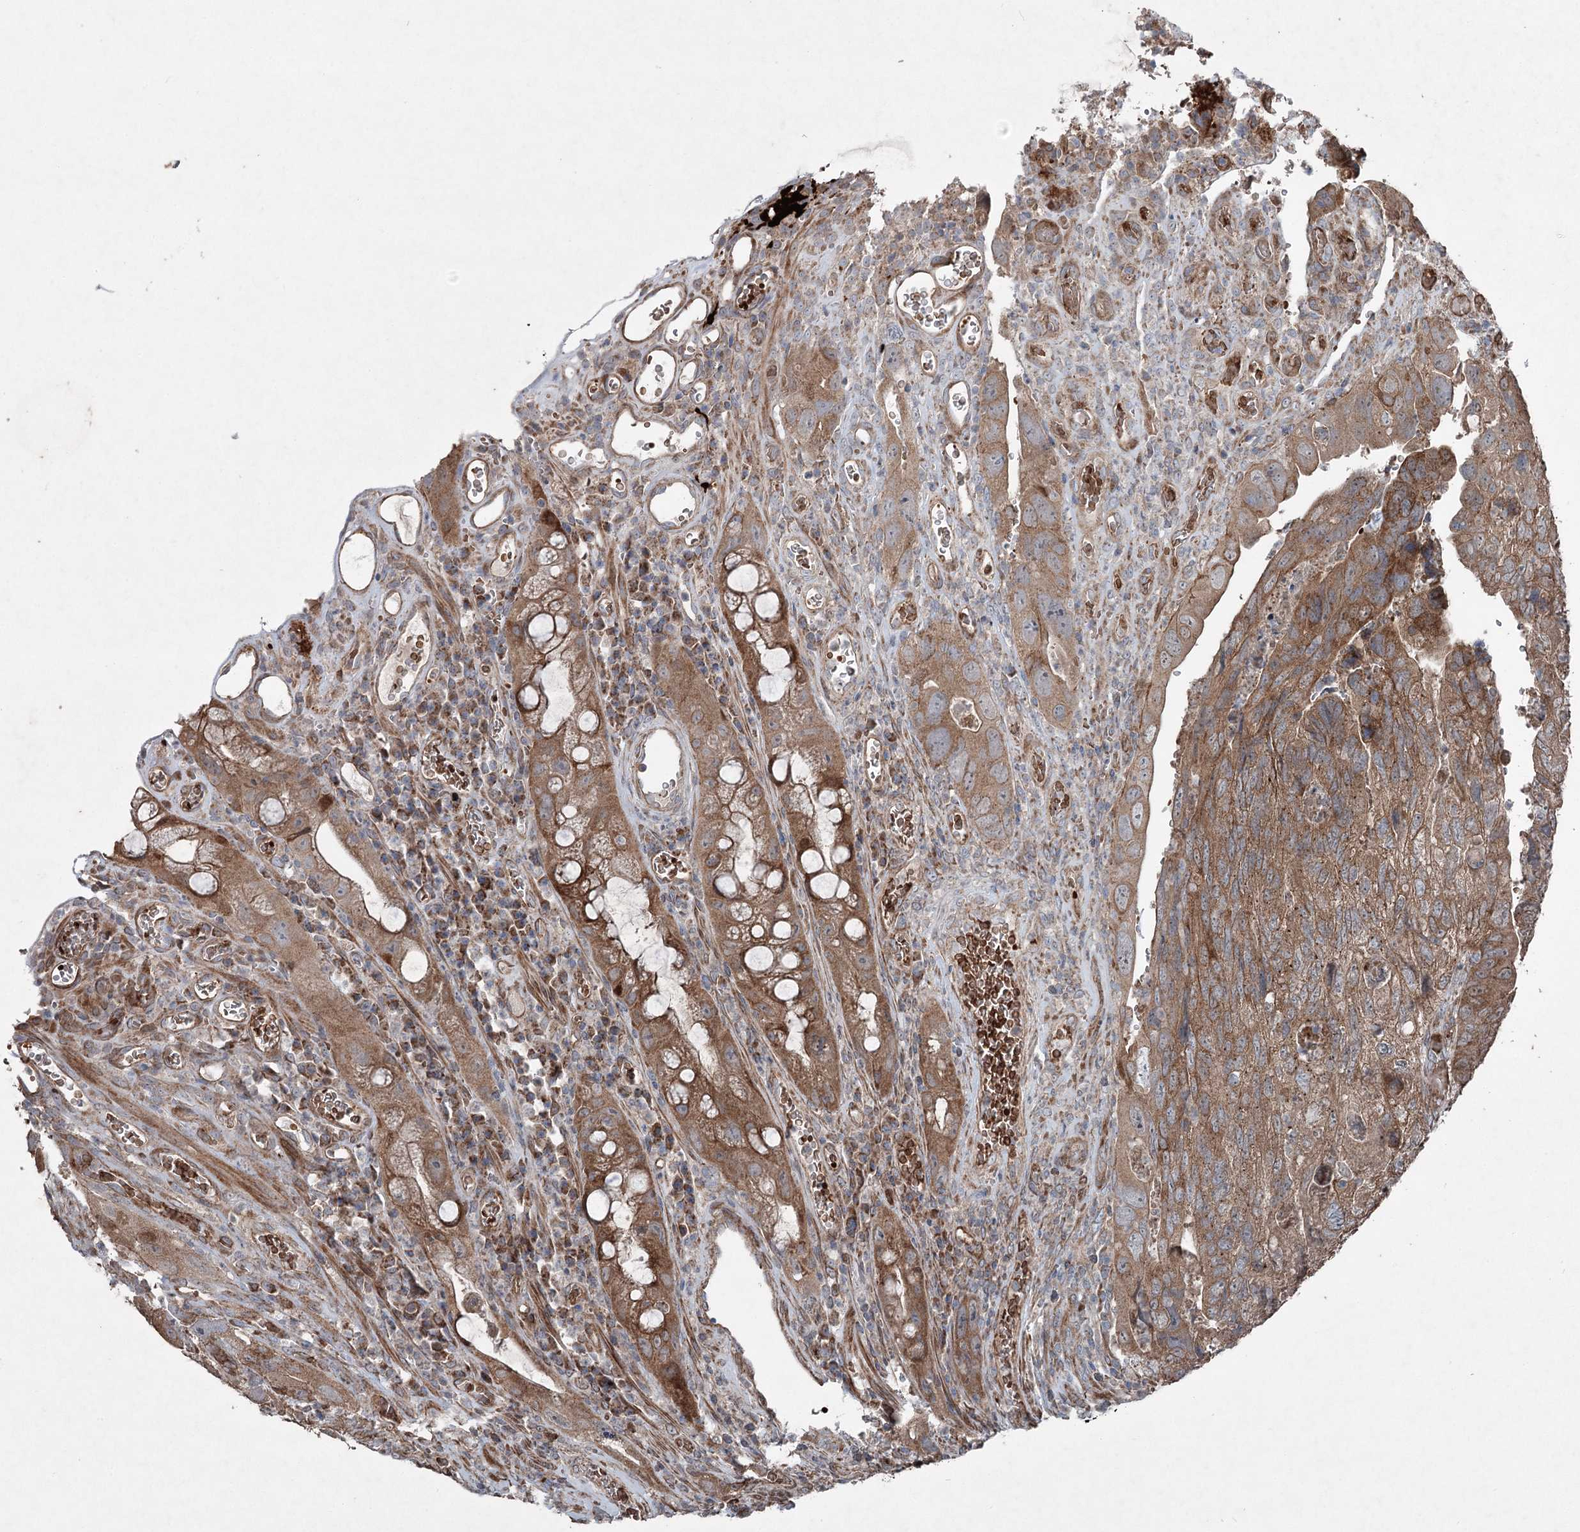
{"staining": {"intensity": "moderate", "quantity": ">75%", "location": "cytoplasmic/membranous"}, "tissue": "colorectal cancer", "cell_type": "Tumor cells", "image_type": "cancer", "snomed": [{"axis": "morphology", "description": "Adenocarcinoma, NOS"}, {"axis": "topography", "description": "Rectum"}], "caption": "DAB (3,3'-diaminobenzidine) immunohistochemical staining of colorectal cancer (adenocarcinoma) shows moderate cytoplasmic/membranous protein staining in about >75% of tumor cells. (DAB IHC with brightfield microscopy, high magnification).", "gene": "SERINC5", "patient": {"sex": "male", "age": 63}}